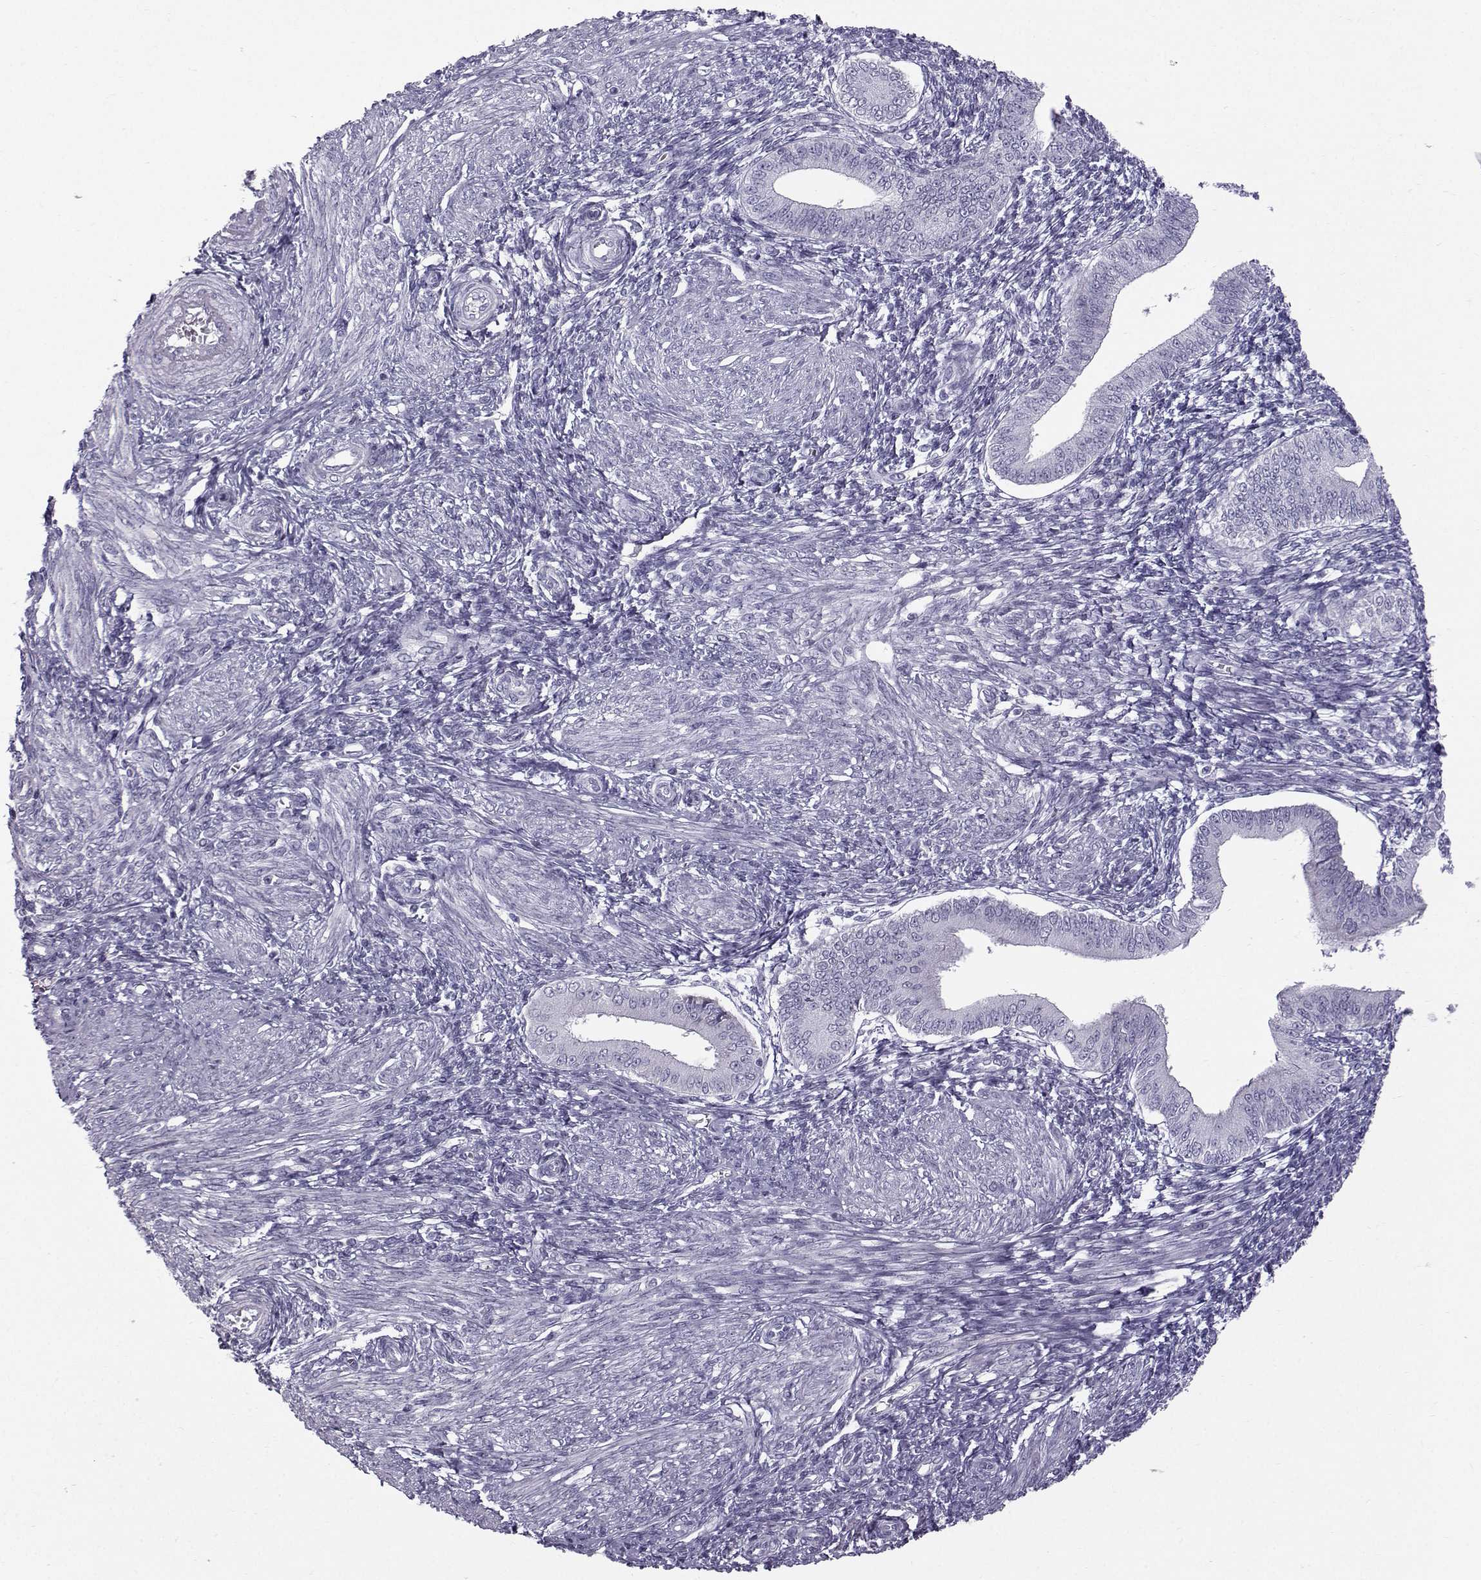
{"staining": {"intensity": "negative", "quantity": "none", "location": "none"}, "tissue": "endometrium", "cell_type": "Cells in endometrial stroma", "image_type": "normal", "snomed": [{"axis": "morphology", "description": "Normal tissue, NOS"}, {"axis": "topography", "description": "Endometrium"}], "caption": "Immunohistochemistry (IHC) histopathology image of normal endometrium: endometrium stained with DAB demonstrates no significant protein staining in cells in endometrial stroma. (DAB (3,3'-diaminobenzidine) immunohistochemistry, high magnification).", "gene": "DMRT3", "patient": {"sex": "female", "age": 42}}